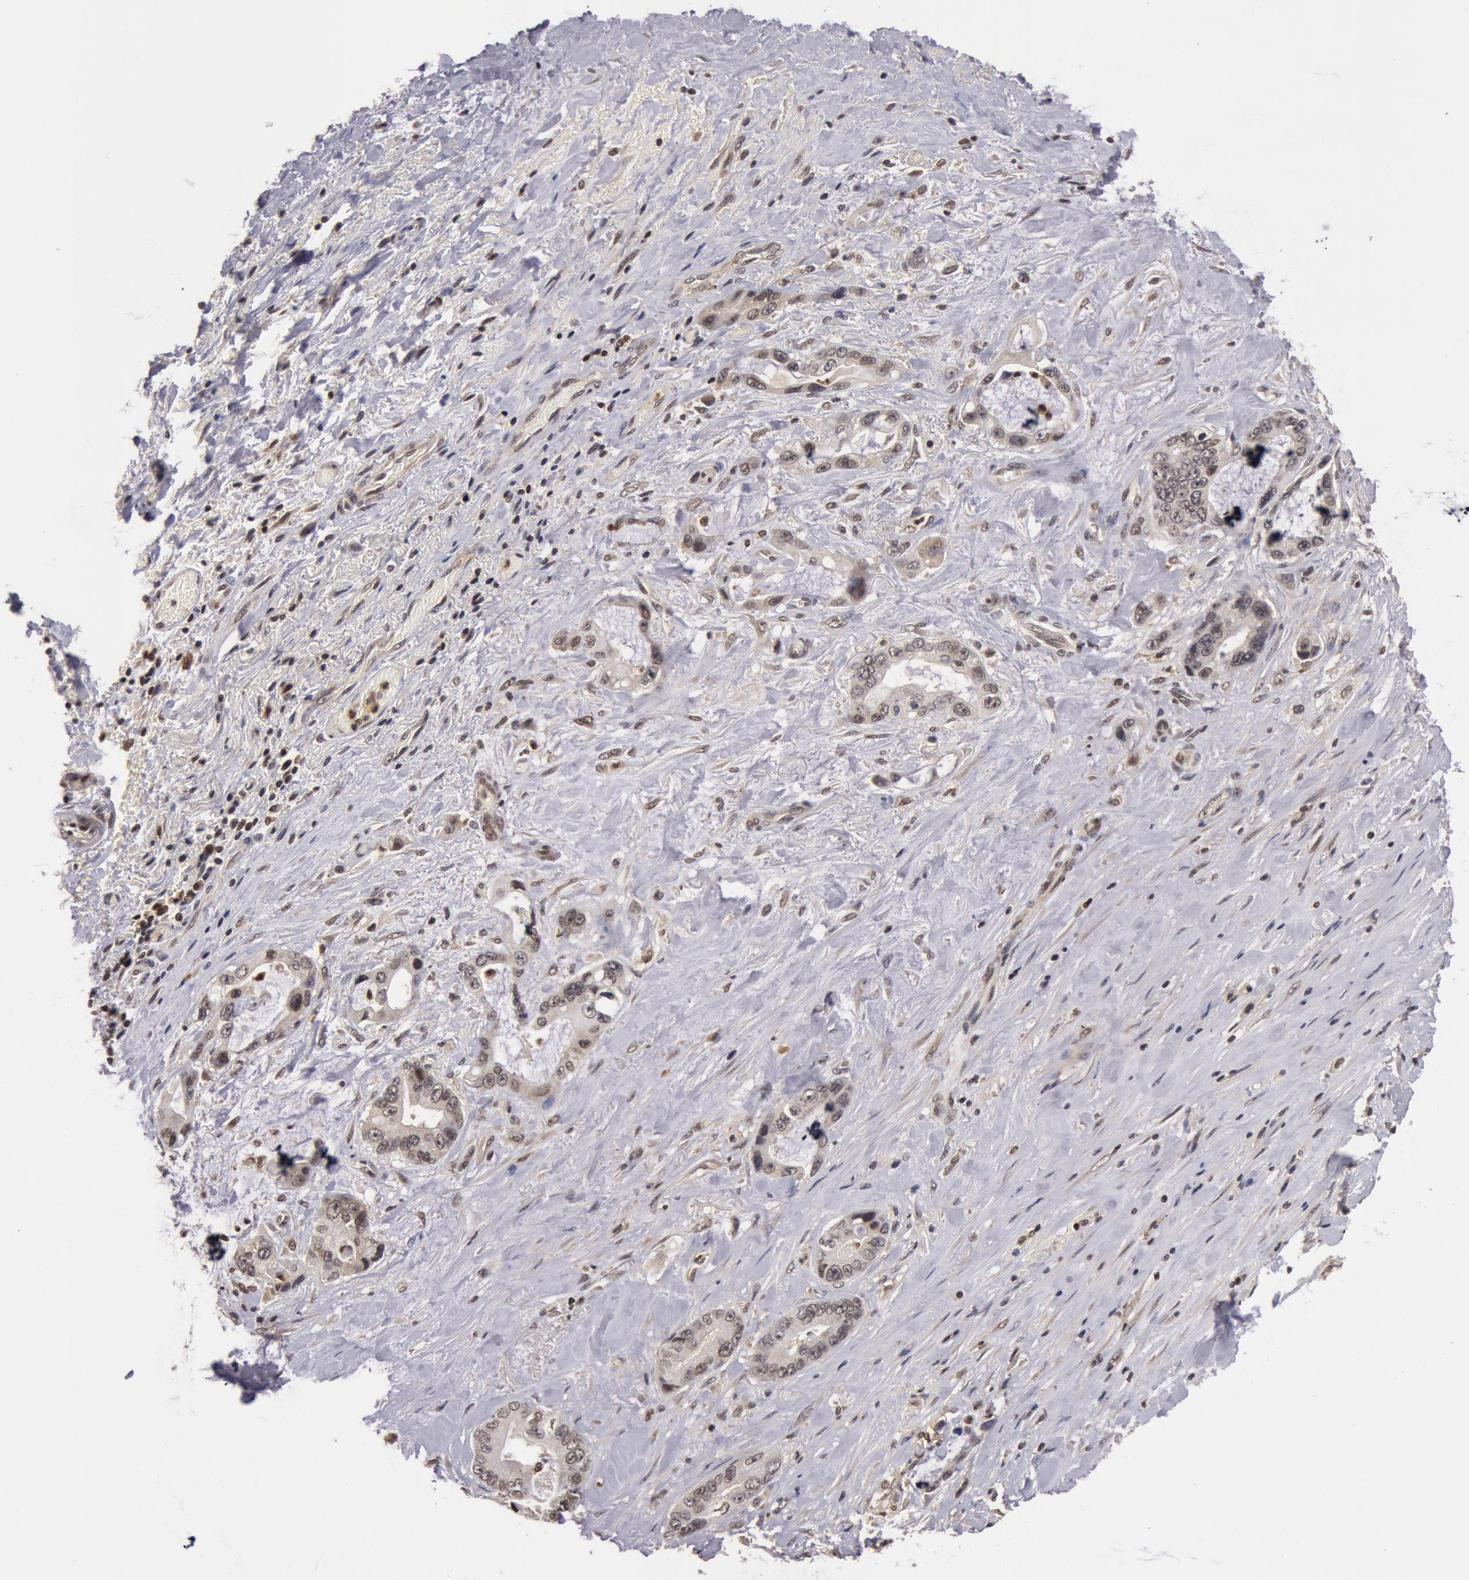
{"staining": {"intensity": "weak", "quantity": "<25%", "location": "nuclear"}, "tissue": "pancreatic cancer", "cell_type": "Tumor cells", "image_type": "cancer", "snomed": [{"axis": "morphology", "description": "Adenocarcinoma, NOS"}, {"axis": "topography", "description": "Pancreas"}, {"axis": "topography", "description": "Stomach, upper"}], "caption": "There is no significant expression in tumor cells of pancreatic adenocarcinoma.", "gene": "ZNF350", "patient": {"sex": "male", "age": 77}}